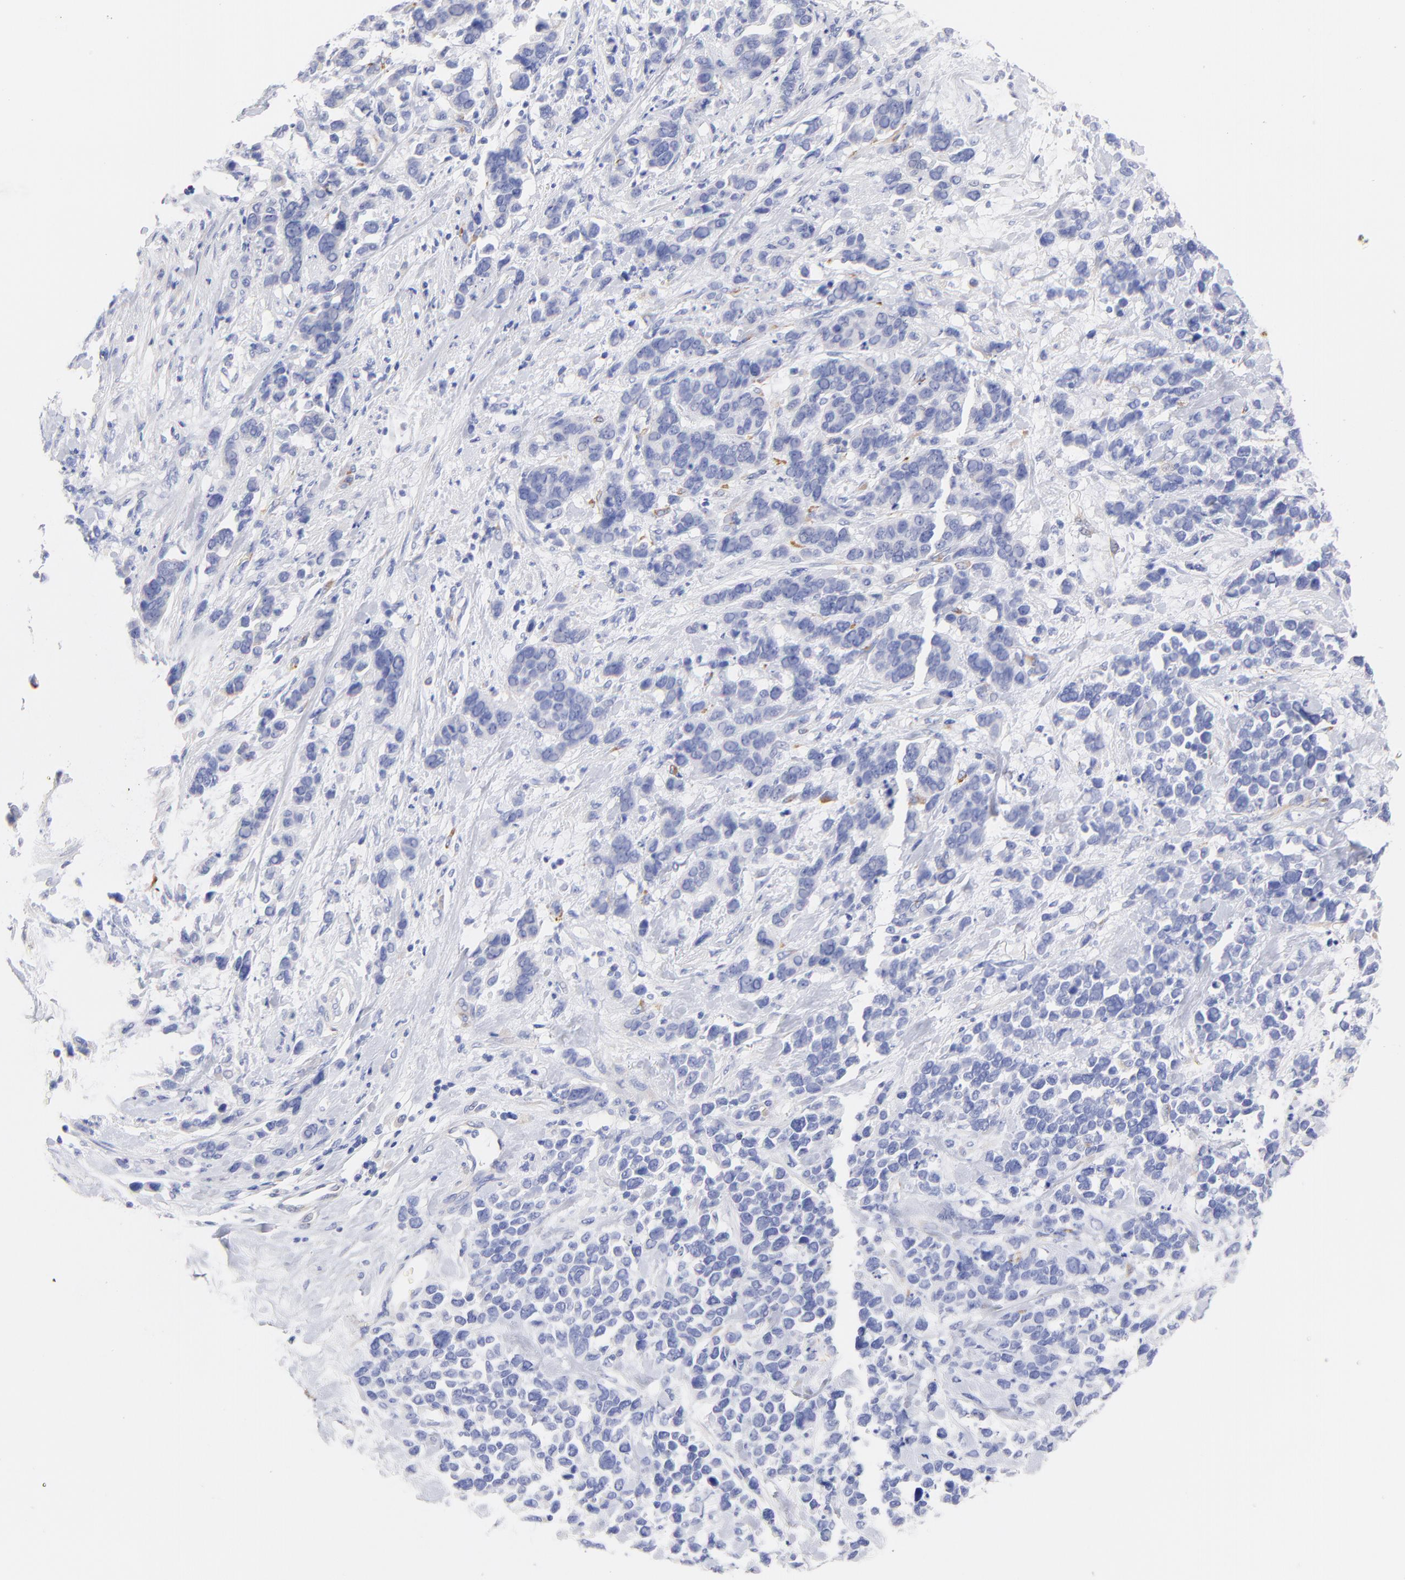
{"staining": {"intensity": "negative", "quantity": "none", "location": "none"}, "tissue": "stomach cancer", "cell_type": "Tumor cells", "image_type": "cancer", "snomed": [{"axis": "morphology", "description": "Adenocarcinoma, NOS"}, {"axis": "topography", "description": "Stomach, upper"}], "caption": "Adenocarcinoma (stomach) stained for a protein using IHC exhibits no expression tumor cells.", "gene": "C1QTNF6", "patient": {"sex": "male", "age": 71}}